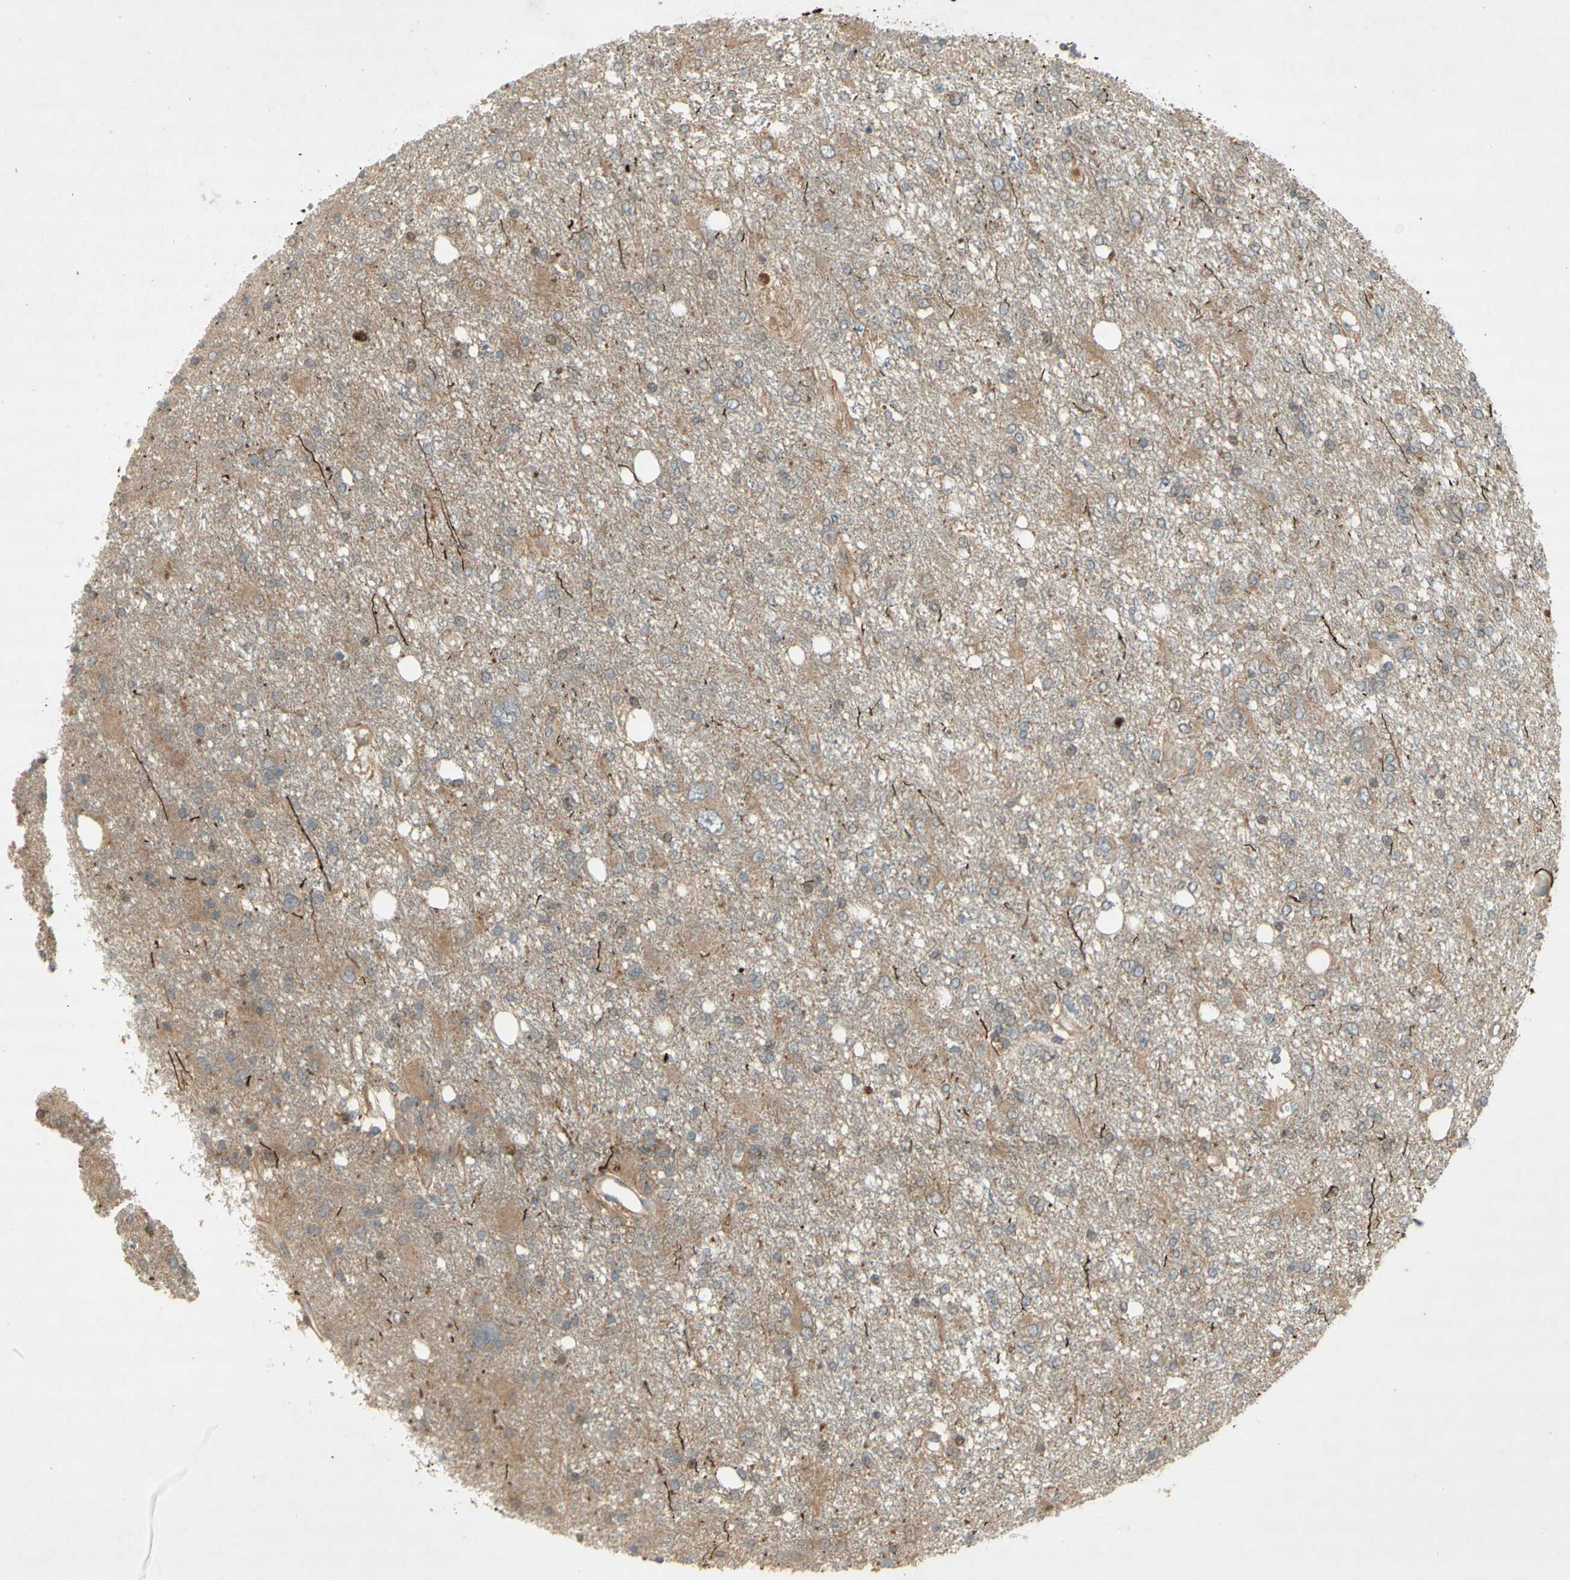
{"staining": {"intensity": "weak", "quantity": "<25%", "location": "cytoplasmic/membranous"}, "tissue": "glioma", "cell_type": "Tumor cells", "image_type": "cancer", "snomed": [{"axis": "morphology", "description": "Glioma, malignant, High grade"}, {"axis": "topography", "description": "Brain"}], "caption": "A high-resolution histopathology image shows immunohistochemistry (IHC) staining of glioma, which displays no significant expression in tumor cells.", "gene": "NRG4", "patient": {"sex": "female", "age": 59}}